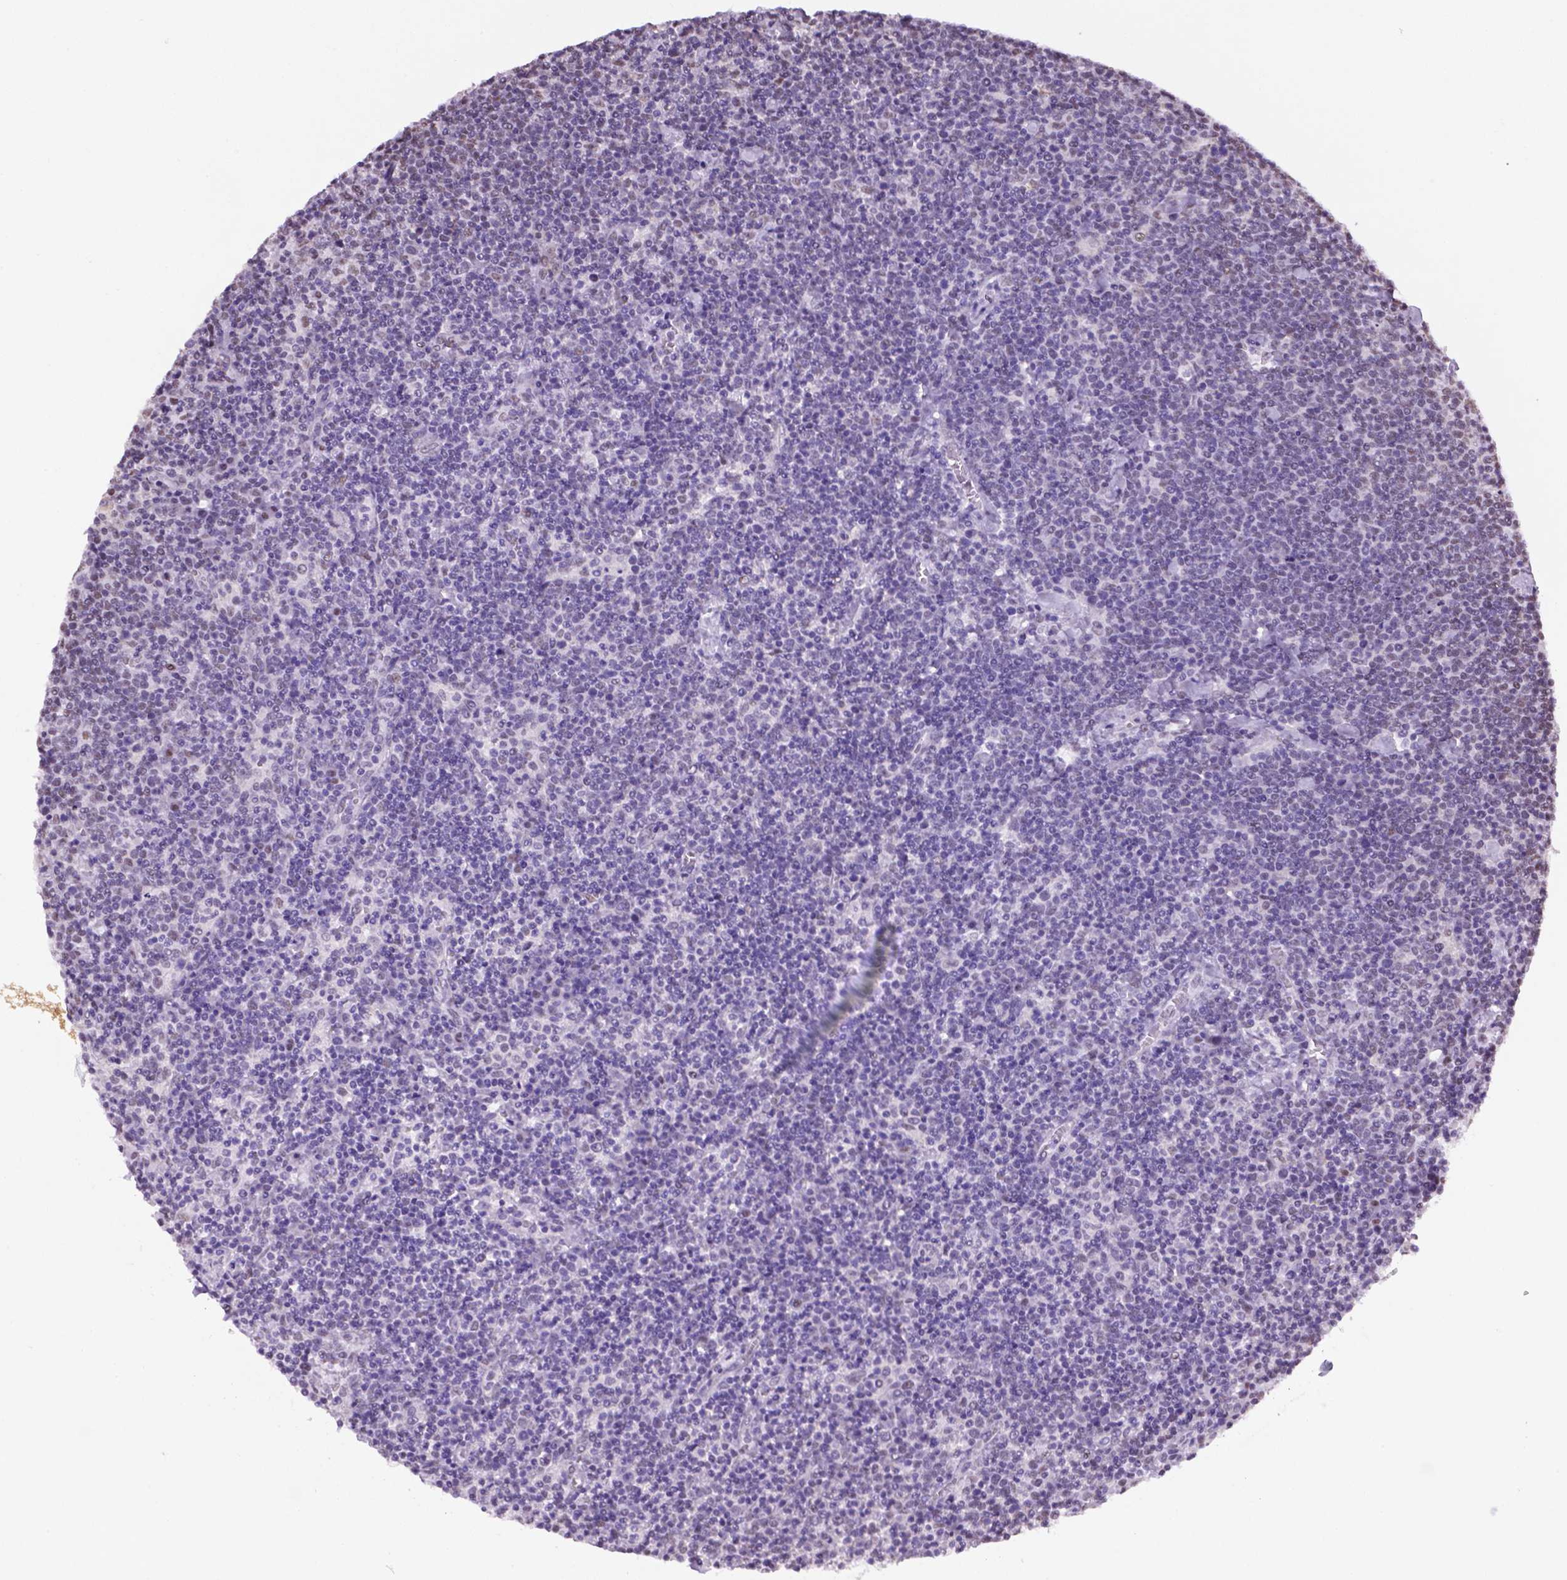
{"staining": {"intensity": "negative", "quantity": "none", "location": "none"}, "tissue": "lymphoma", "cell_type": "Tumor cells", "image_type": "cancer", "snomed": [{"axis": "morphology", "description": "Malignant lymphoma, non-Hodgkin's type, High grade"}, {"axis": "topography", "description": "Lymph node"}], "caption": "There is no significant staining in tumor cells of lymphoma. The staining is performed using DAB brown chromogen with nuclei counter-stained in using hematoxylin.", "gene": "ABI2", "patient": {"sex": "male", "age": 61}}